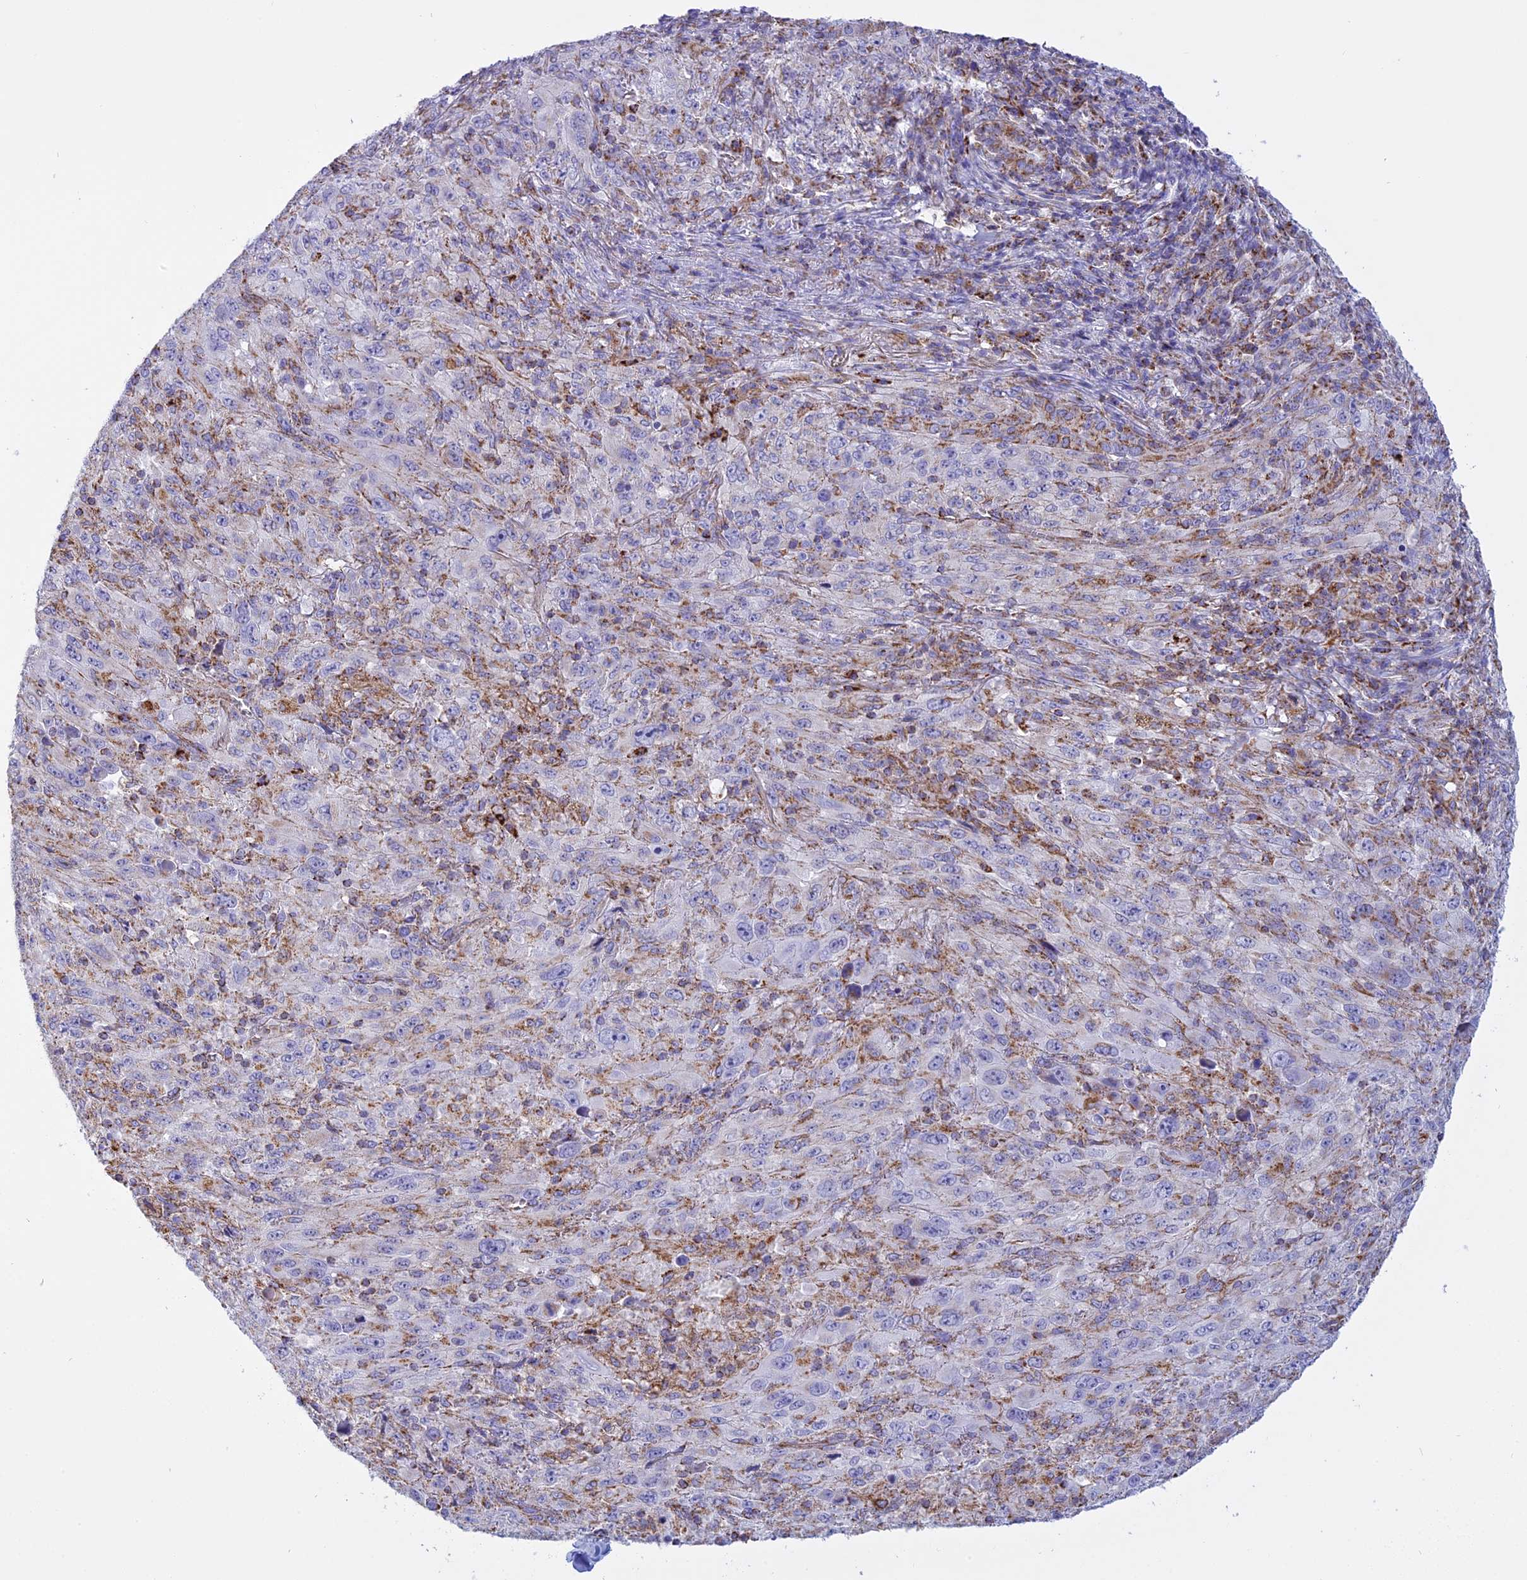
{"staining": {"intensity": "moderate", "quantity": "<25%", "location": "cytoplasmic/membranous"}, "tissue": "melanoma", "cell_type": "Tumor cells", "image_type": "cancer", "snomed": [{"axis": "morphology", "description": "Malignant melanoma, Metastatic site"}, {"axis": "topography", "description": "Skin"}], "caption": "Immunohistochemical staining of human malignant melanoma (metastatic site) demonstrates moderate cytoplasmic/membranous protein positivity in about <25% of tumor cells.", "gene": "KCNG1", "patient": {"sex": "female", "age": 56}}